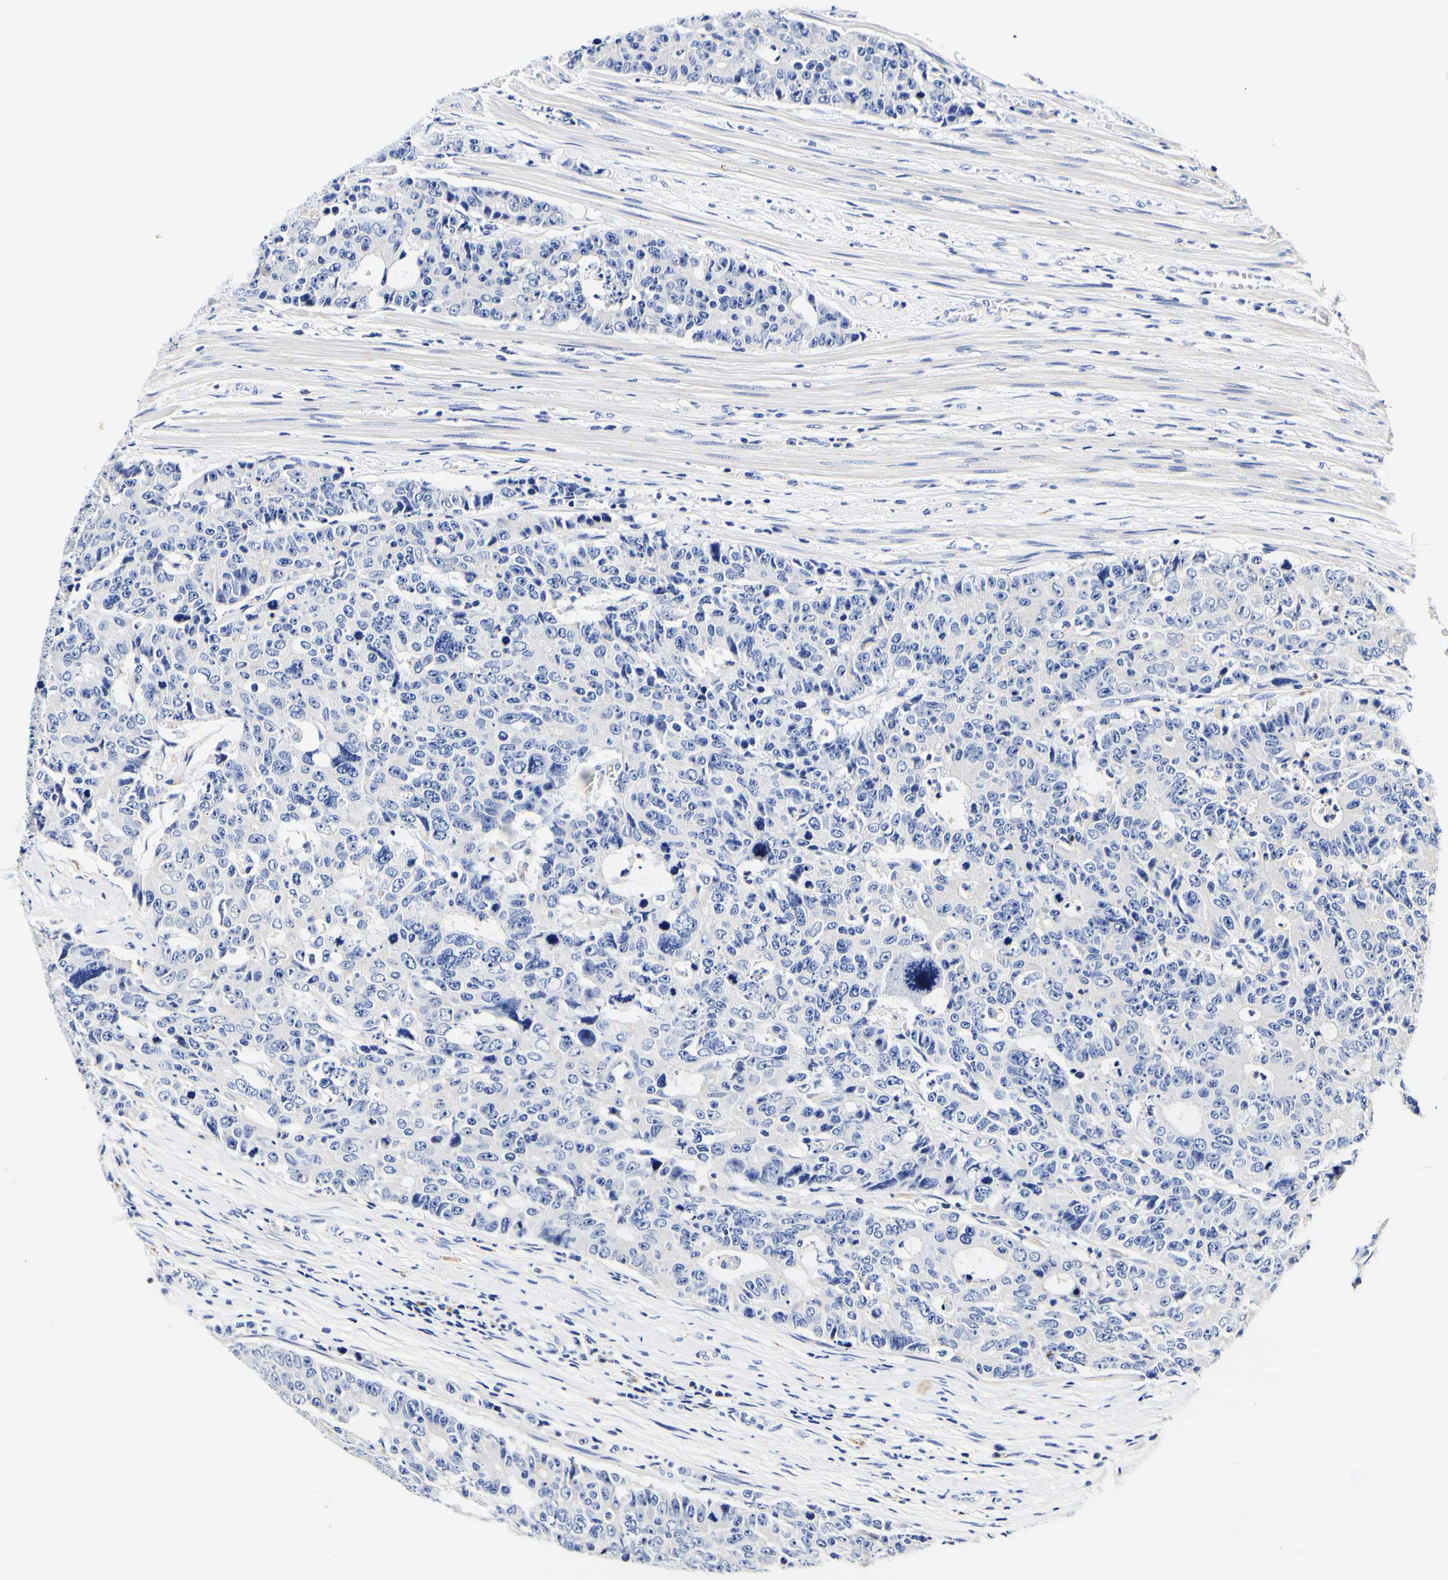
{"staining": {"intensity": "negative", "quantity": "none", "location": "none"}, "tissue": "colorectal cancer", "cell_type": "Tumor cells", "image_type": "cancer", "snomed": [{"axis": "morphology", "description": "Adenocarcinoma, NOS"}, {"axis": "topography", "description": "Colon"}], "caption": "Tumor cells show no significant protein expression in colorectal cancer (adenocarcinoma).", "gene": "CAMK4", "patient": {"sex": "female", "age": 86}}